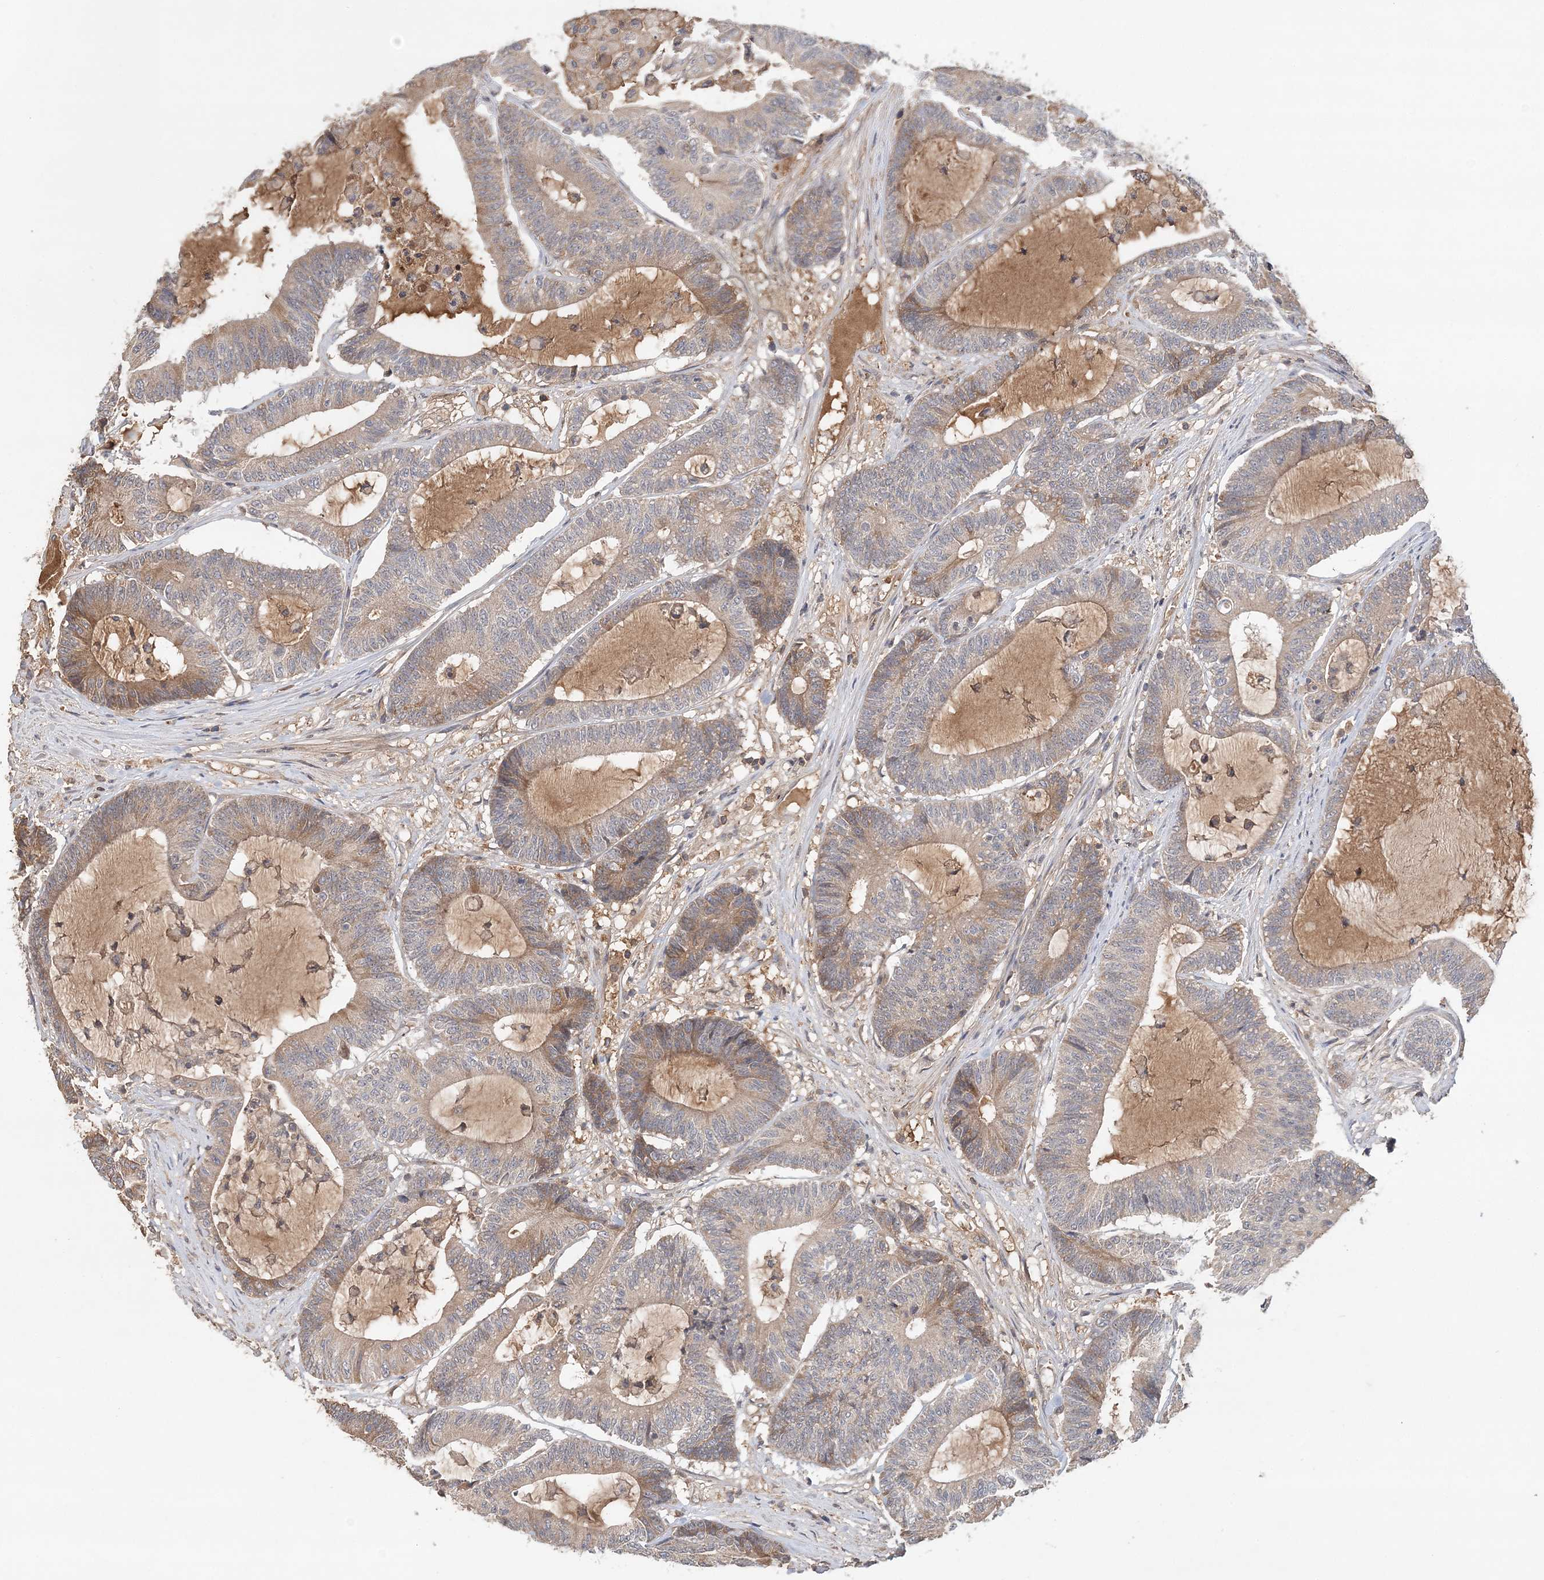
{"staining": {"intensity": "moderate", "quantity": "<25%", "location": "cytoplasmic/membranous"}, "tissue": "colorectal cancer", "cell_type": "Tumor cells", "image_type": "cancer", "snomed": [{"axis": "morphology", "description": "Adenocarcinoma, NOS"}, {"axis": "topography", "description": "Colon"}], "caption": "The immunohistochemical stain shows moderate cytoplasmic/membranous staining in tumor cells of colorectal cancer tissue.", "gene": "SYCP3", "patient": {"sex": "female", "age": 84}}